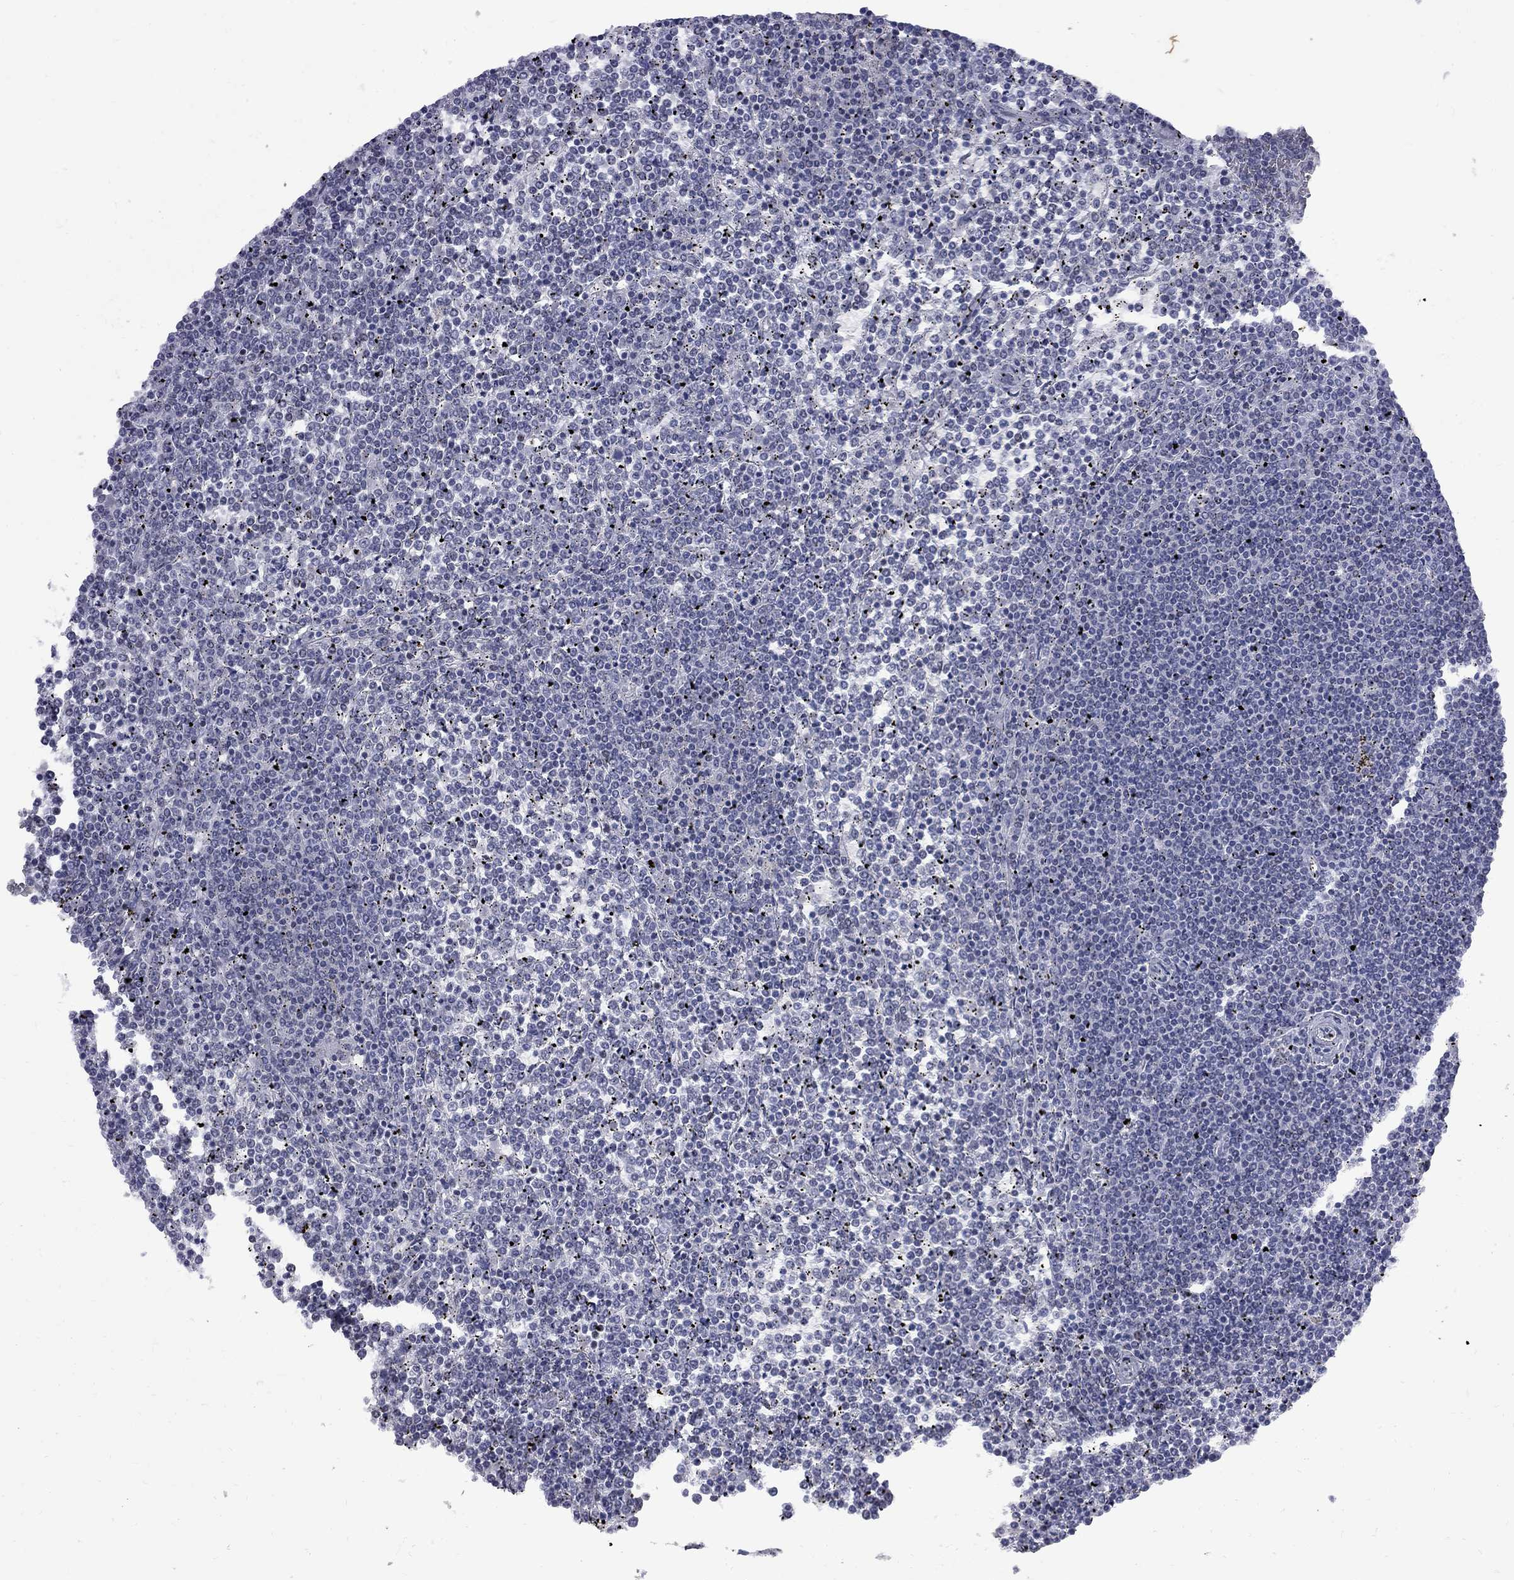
{"staining": {"intensity": "negative", "quantity": "none", "location": "none"}, "tissue": "lymphoma", "cell_type": "Tumor cells", "image_type": "cancer", "snomed": [{"axis": "morphology", "description": "Malignant lymphoma, non-Hodgkin's type, Low grade"}, {"axis": "topography", "description": "Spleen"}], "caption": "Immunohistochemical staining of lymphoma displays no significant staining in tumor cells.", "gene": "ZNF154", "patient": {"sex": "female", "age": 19}}